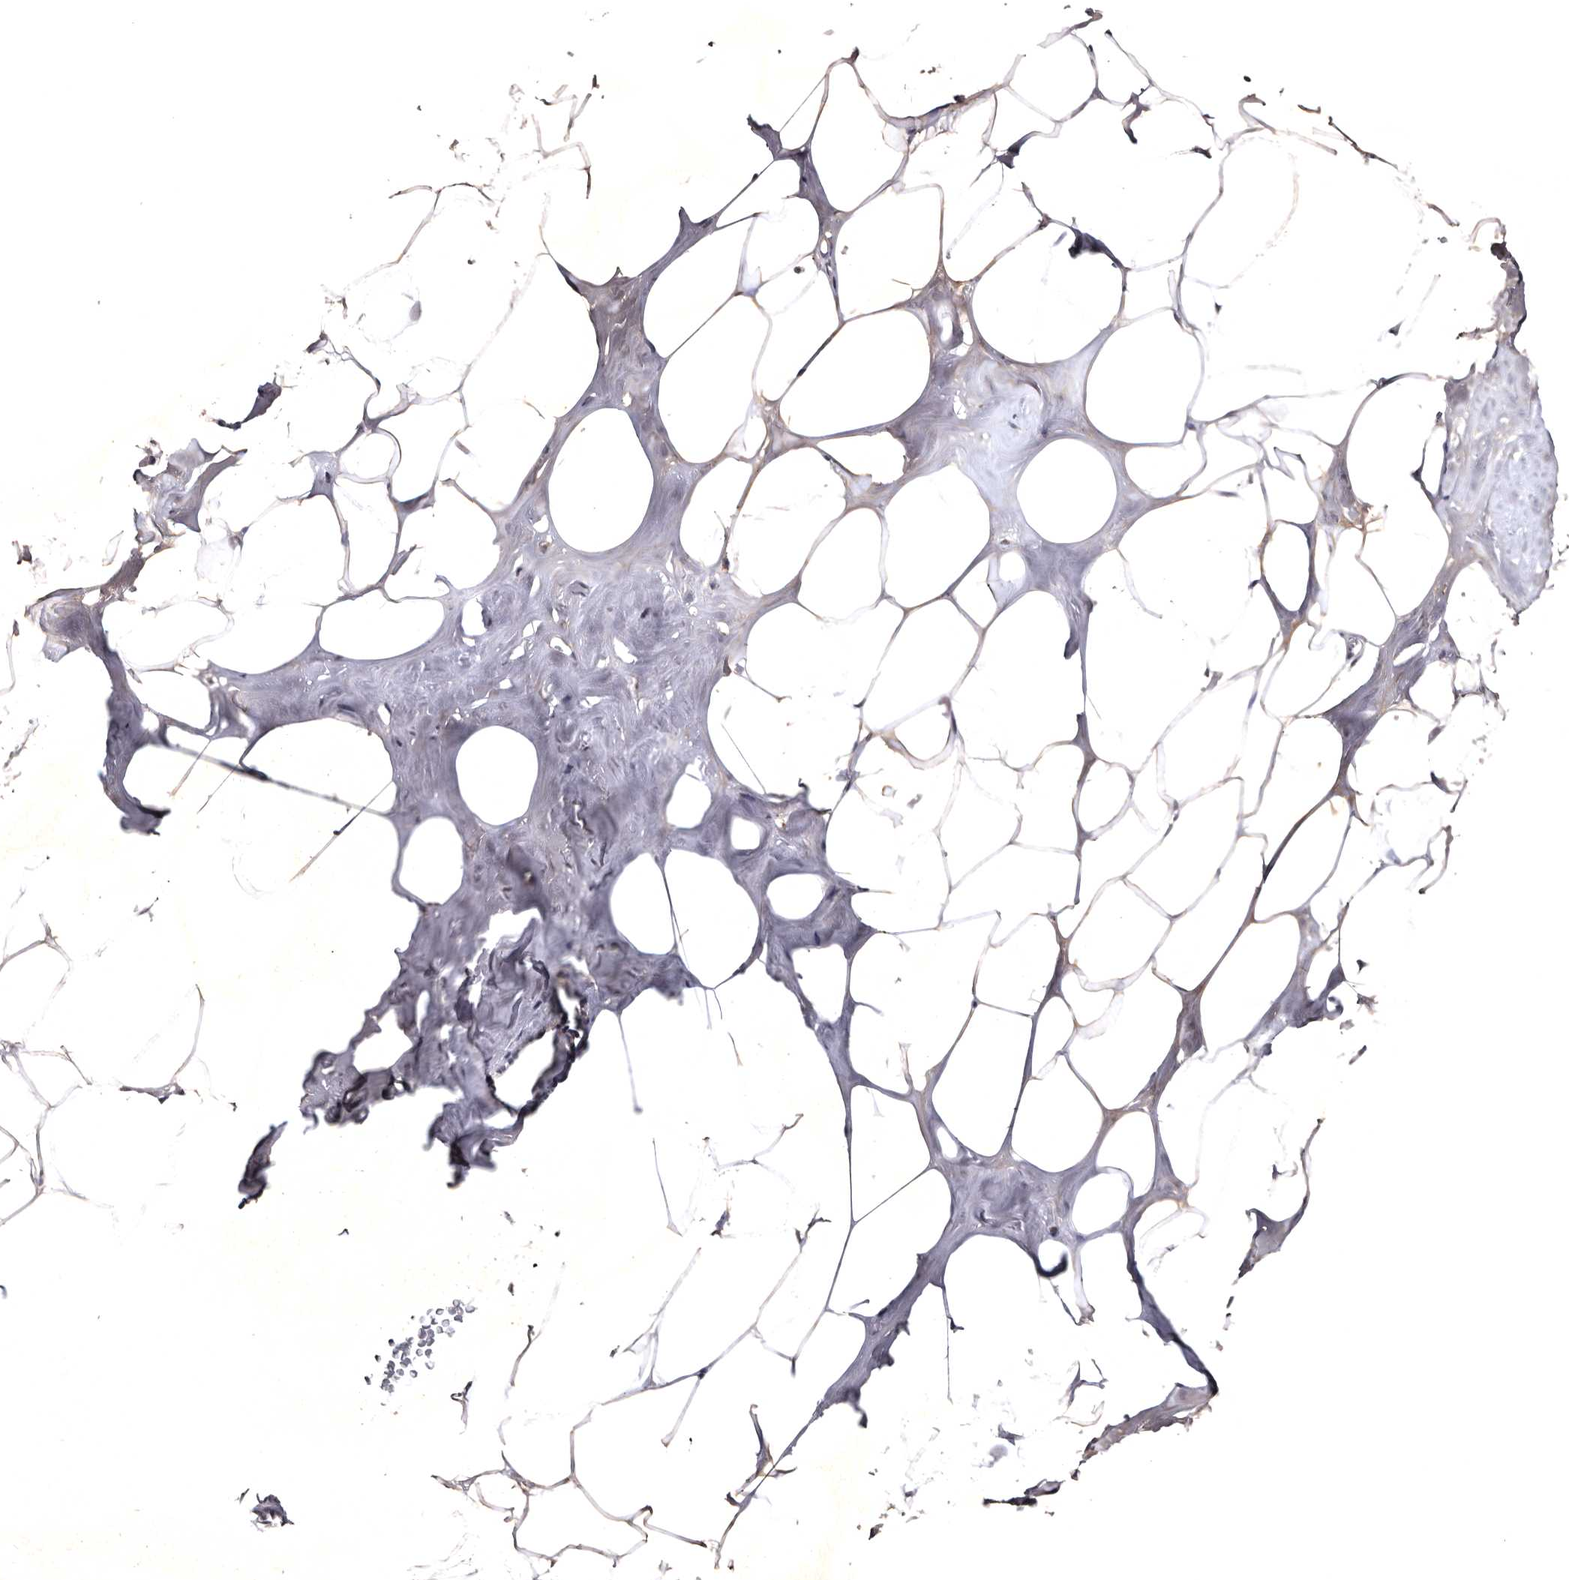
{"staining": {"intensity": "weak", "quantity": ">75%", "location": "cytoplasmic/membranous"}, "tissue": "adipose tissue", "cell_type": "Adipocytes", "image_type": "normal", "snomed": [{"axis": "morphology", "description": "Normal tissue, NOS"}, {"axis": "morphology", "description": "Fibrosis, NOS"}, {"axis": "topography", "description": "Breast"}, {"axis": "topography", "description": "Adipose tissue"}], "caption": "Protein expression analysis of unremarkable human adipose tissue reveals weak cytoplasmic/membranous staining in approximately >75% of adipocytes. (brown staining indicates protein expression, while blue staining denotes nuclei).", "gene": "FAM91A1", "patient": {"sex": "female", "age": 39}}